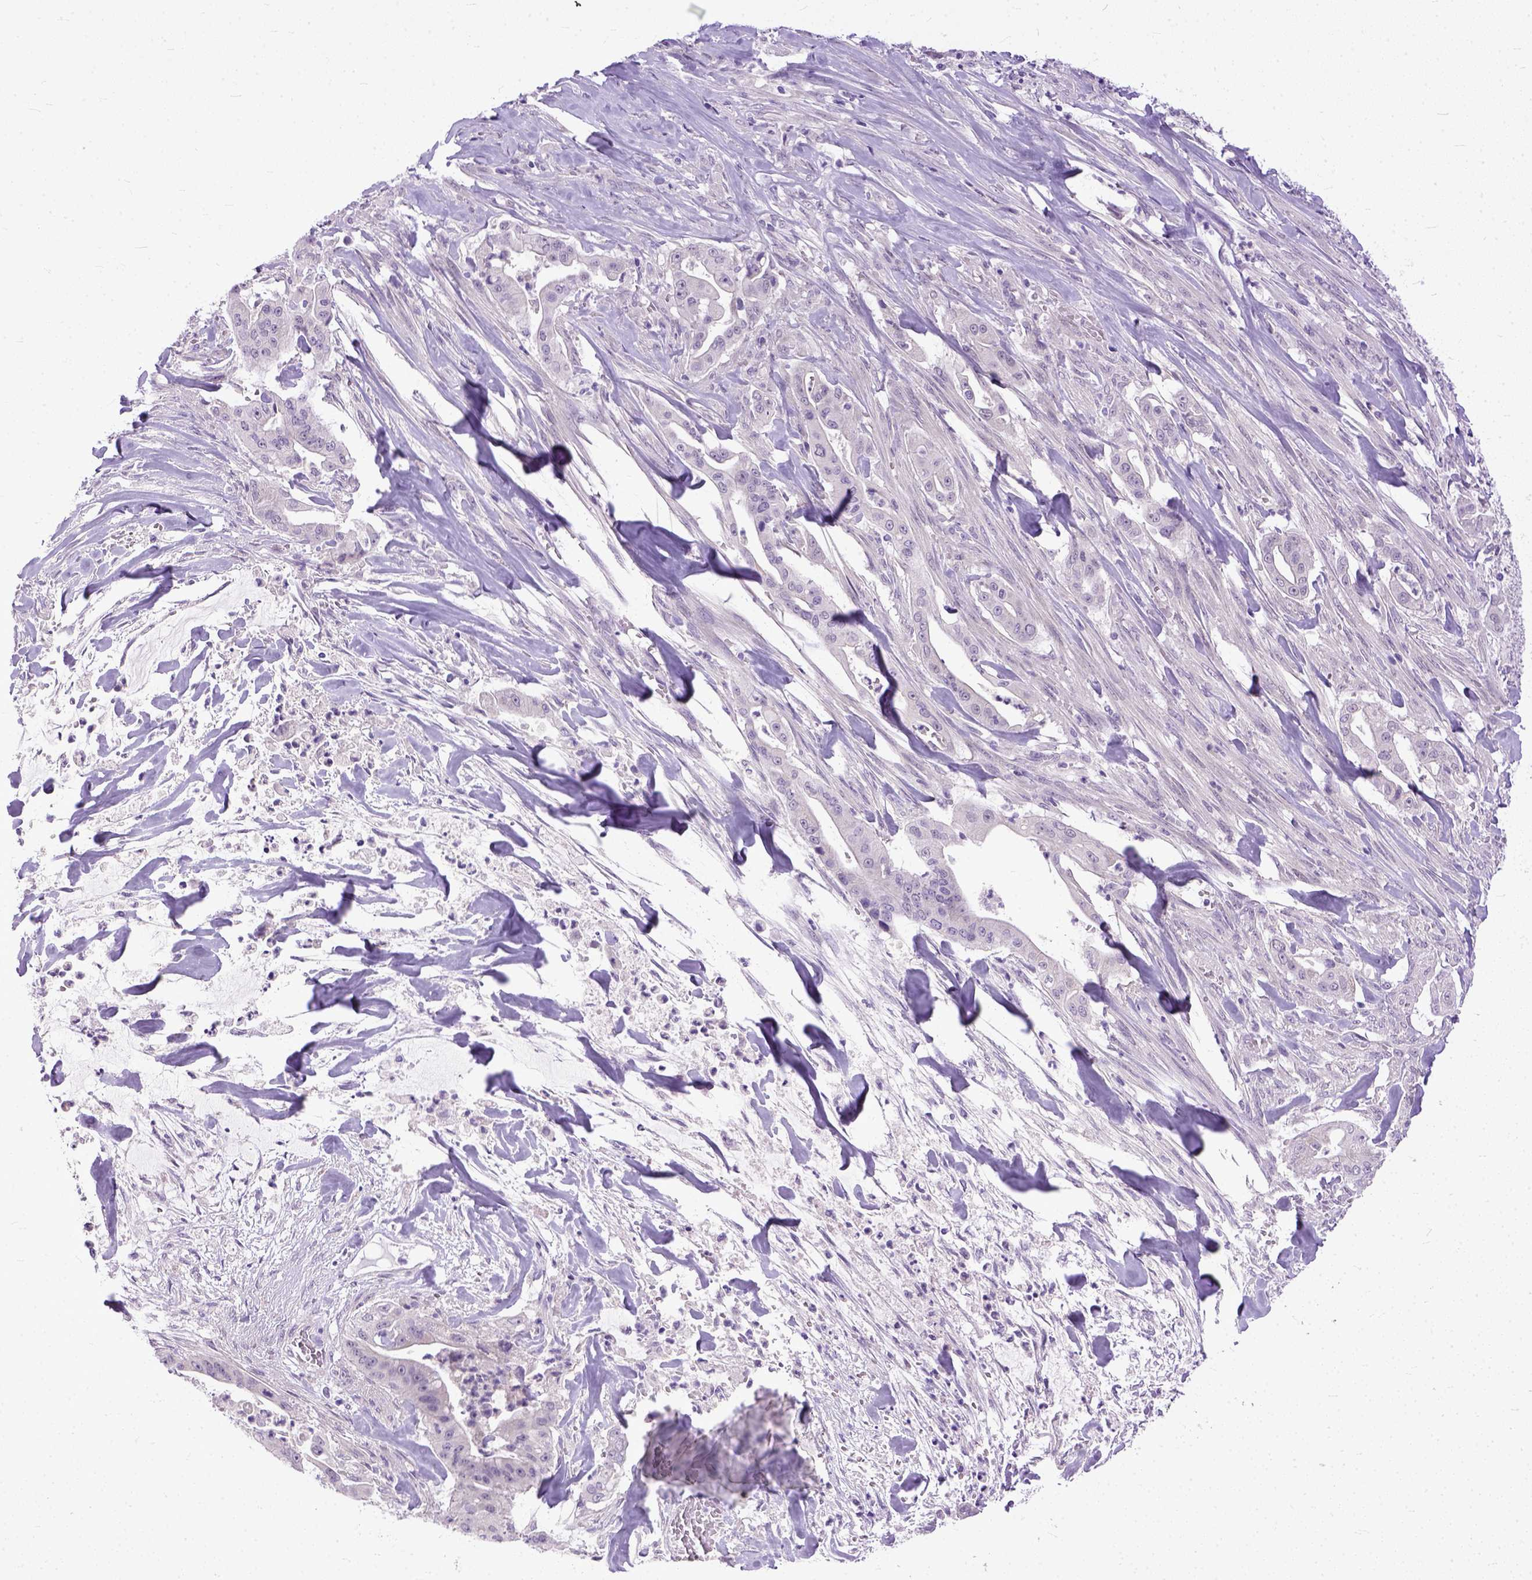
{"staining": {"intensity": "negative", "quantity": "none", "location": "none"}, "tissue": "pancreatic cancer", "cell_type": "Tumor cells", "image_type": "cancer", "snomed": [{"axis": "morphology", "description": "Normal tissue, NOS"}, {"axis": "morphology", "description": "Inflammation, NOS"}, {"axis": "morphology", "description": "Adenocarcinoma, NOS"}, {"axis": "topography", "description": "Pancreas"}], "caption": "Immunohistochemistry micrograph of pancreatic cancer (adenocarcinoma) stained for a protein (brown), which reveals no expression in tumor cells. (DAB (3,3'-diaminobenzidine) IHC visualized using brightfield microscopy, high magnification).", "gene": "TCEAL7", "patient": {"sex": "male", "age": 57}}